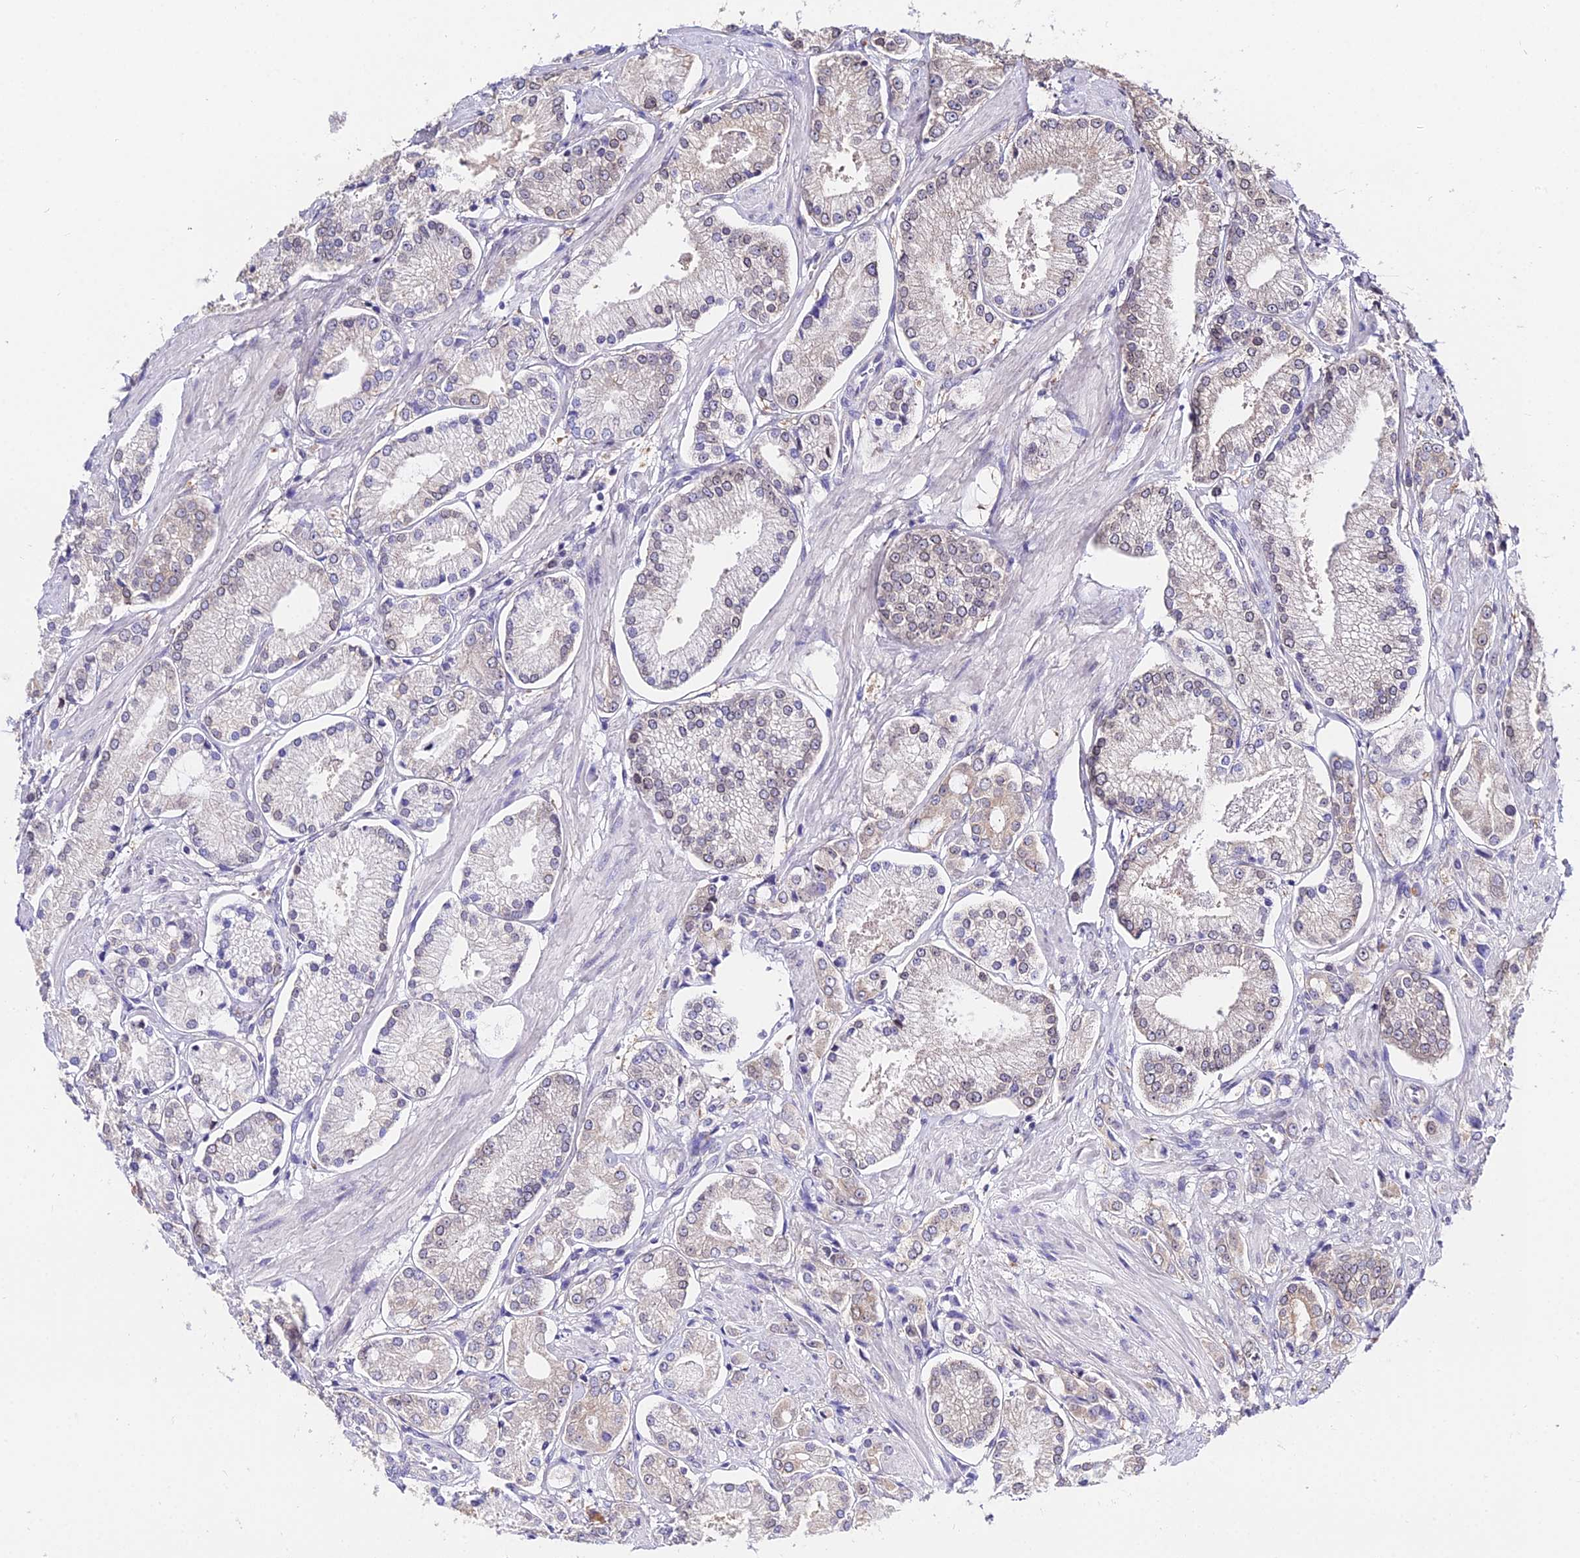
{"staining": {"intensity": "weak", "quantity": "<25%", "location": "cytoplasmic/membranous"}, "tissue": "prostate cancer", "cell_type": "Tumor cells", "image_type": "cancer", "snomed": [{"axis": "morphology", "description": "Adenocarcinoma, High grade"}, {"axis": "topography", "description": "Prostate and seminal vesicle, NOS"}], "caption": "A photomicrograph of human adenocarcinoma (high-grade) (prostate) is negative for staining in tumor cells. (Stains: DAB (3,3'-diaminobenzidine) immunohistochemistry with hematoxylin counter stain, Microscopy: brightfield microscopy at high magnification).", "gene": "INPP4A", "patient": {"sex": "male", "age": 64}}